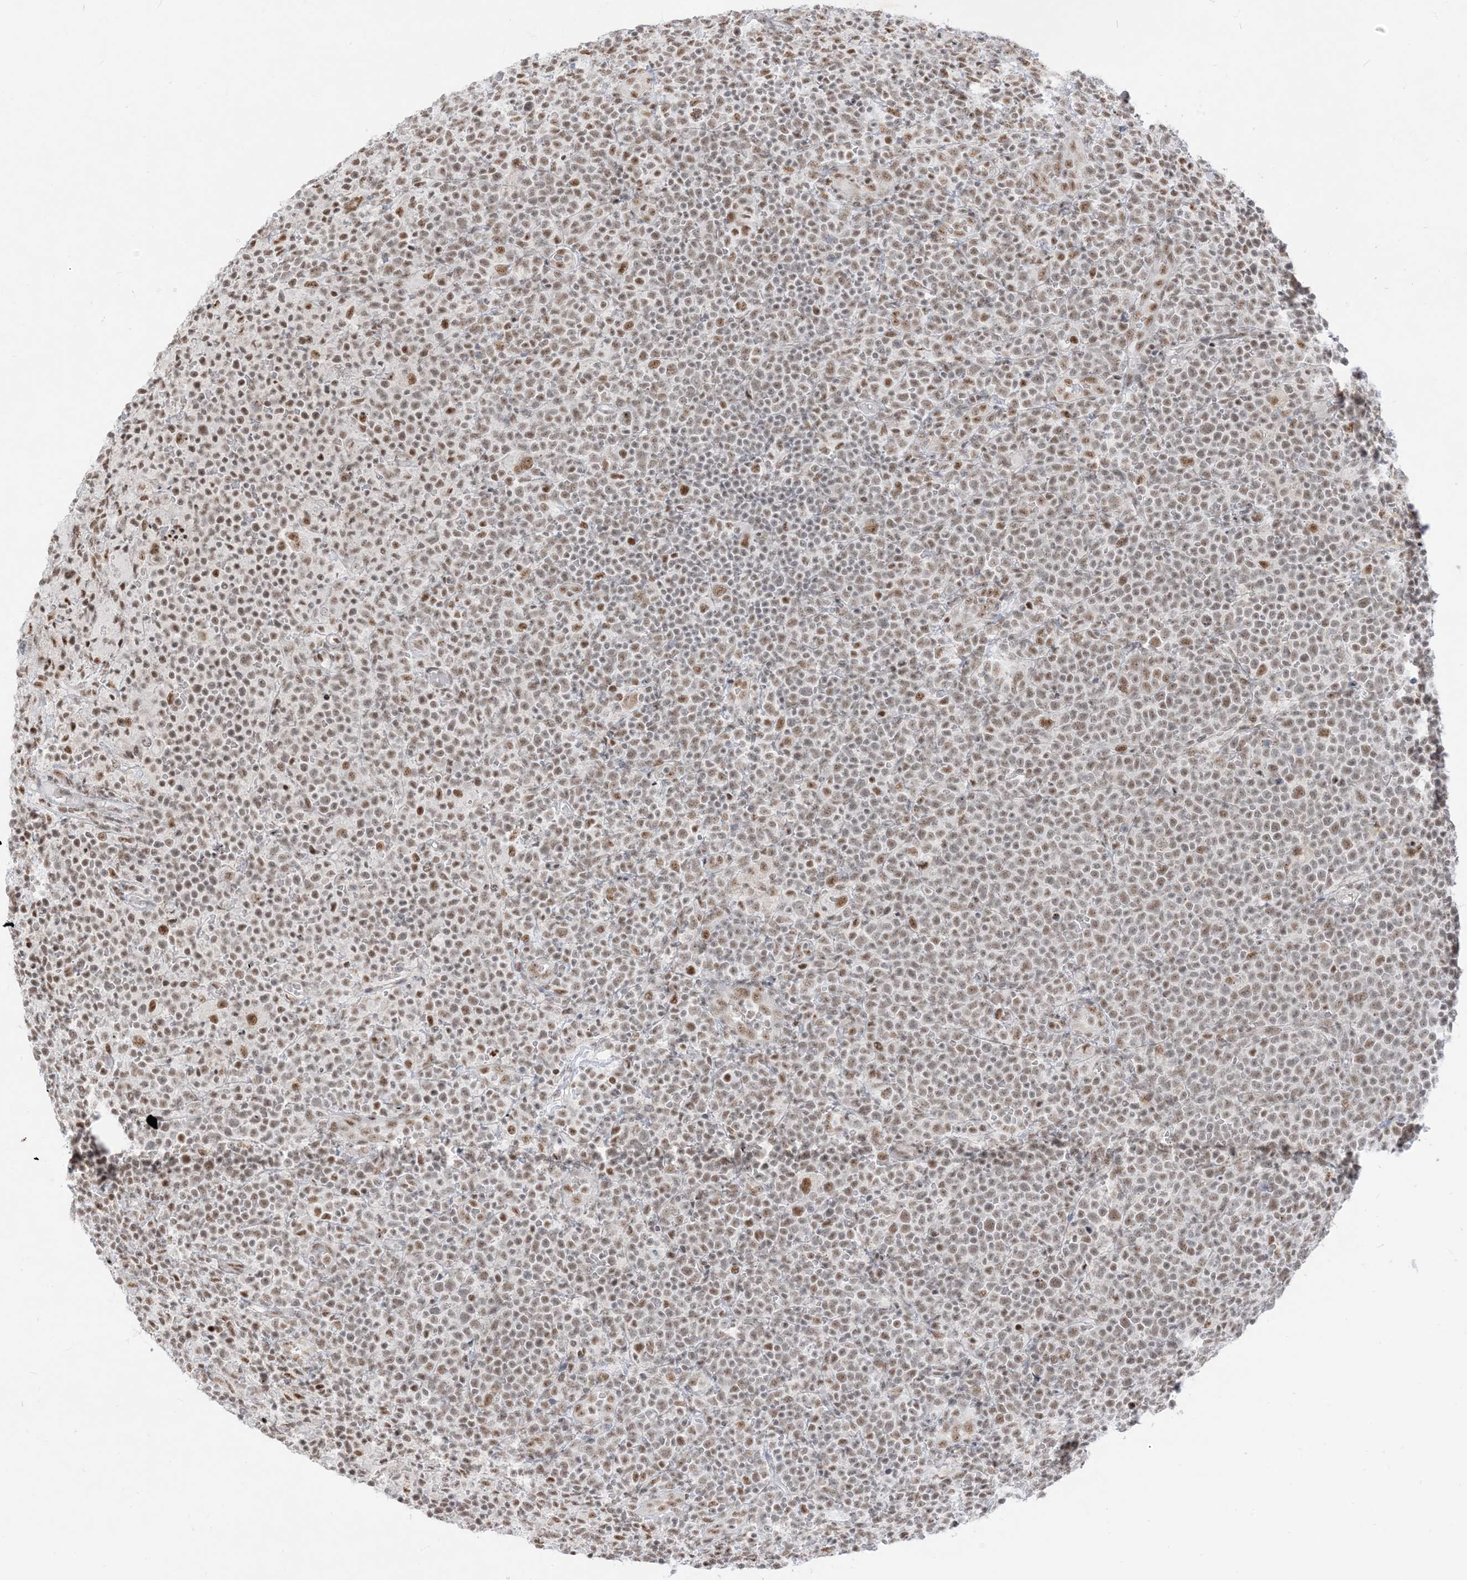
{"staining": {"intensity": "moderate", "quantity": "25%-75%", "location": "nuclear"}, "tissue": "lymphoma", "cell_type": "Tumor cells", "image_type": "cancer", "snomed": [{"axis": "morphology", "description": "Malignant lymphoma, non-Hodgkin's type, High grade"}, {"axis": "topography", "description": "Lymph node"}], "caption": "The photomicrograph displays a brown stain indicating the presence of a protein in the nuclear of tumor cells in lymphoma.", "gene": "ARGLU1", "patient": {"sex": "male", "age": 61}}